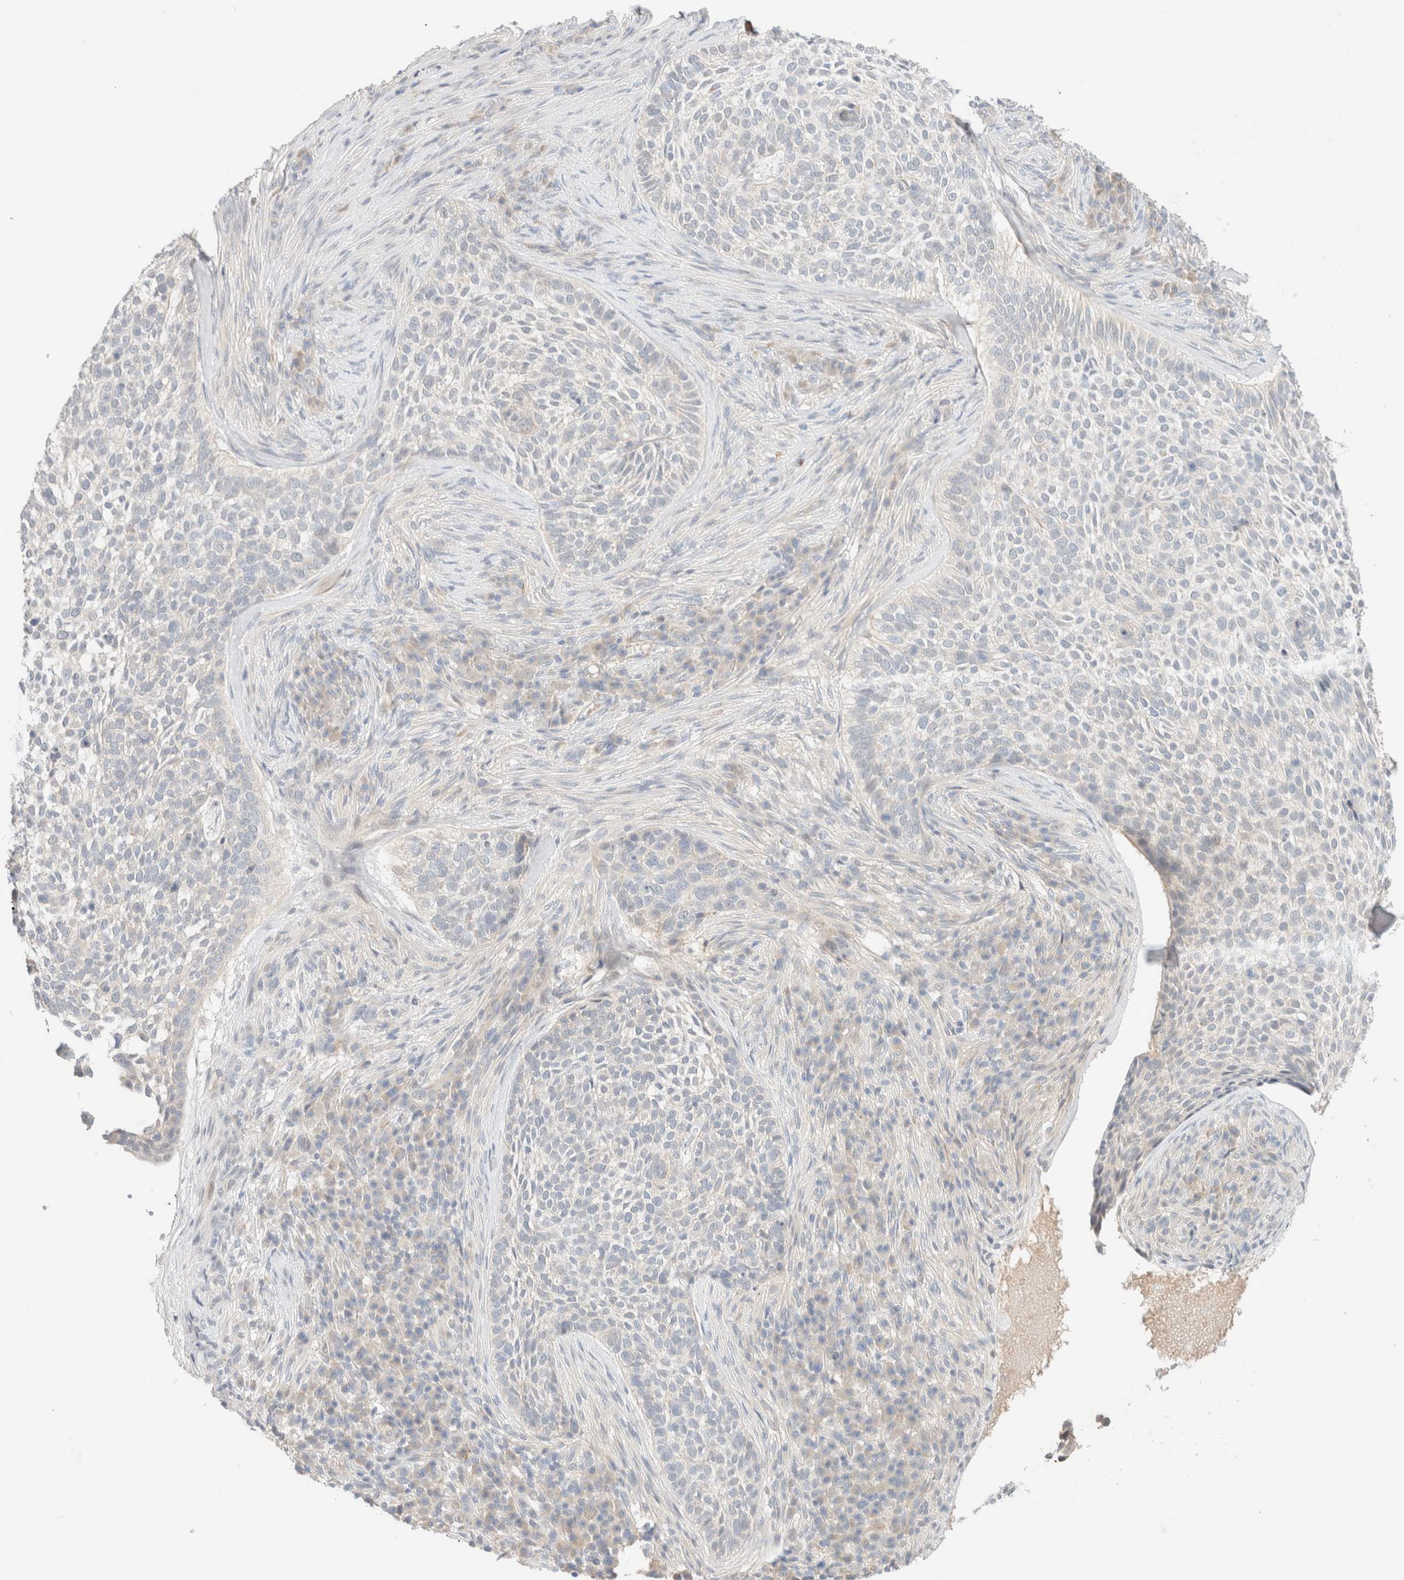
{"staining": {"intensity": "negative", "quantity": "none", "location": "none"}, "tissue": "skin cancer", "cell_type": "Tumor cells", "image_type": "cancer", "snomed": [{"axis": "morphology", "description": "Basal cell carcinoma"}, {"axis": "topography", "description": "Skin"}], "caption": "An immunohistochemistry image of skin cancer (basal cell carcinoma) is shown. There is no staining in tumor cells of skin cancer (basal cell carcinoma).", "gene": "SGSM2", "patient": {"sex": "female", "age": 64}}